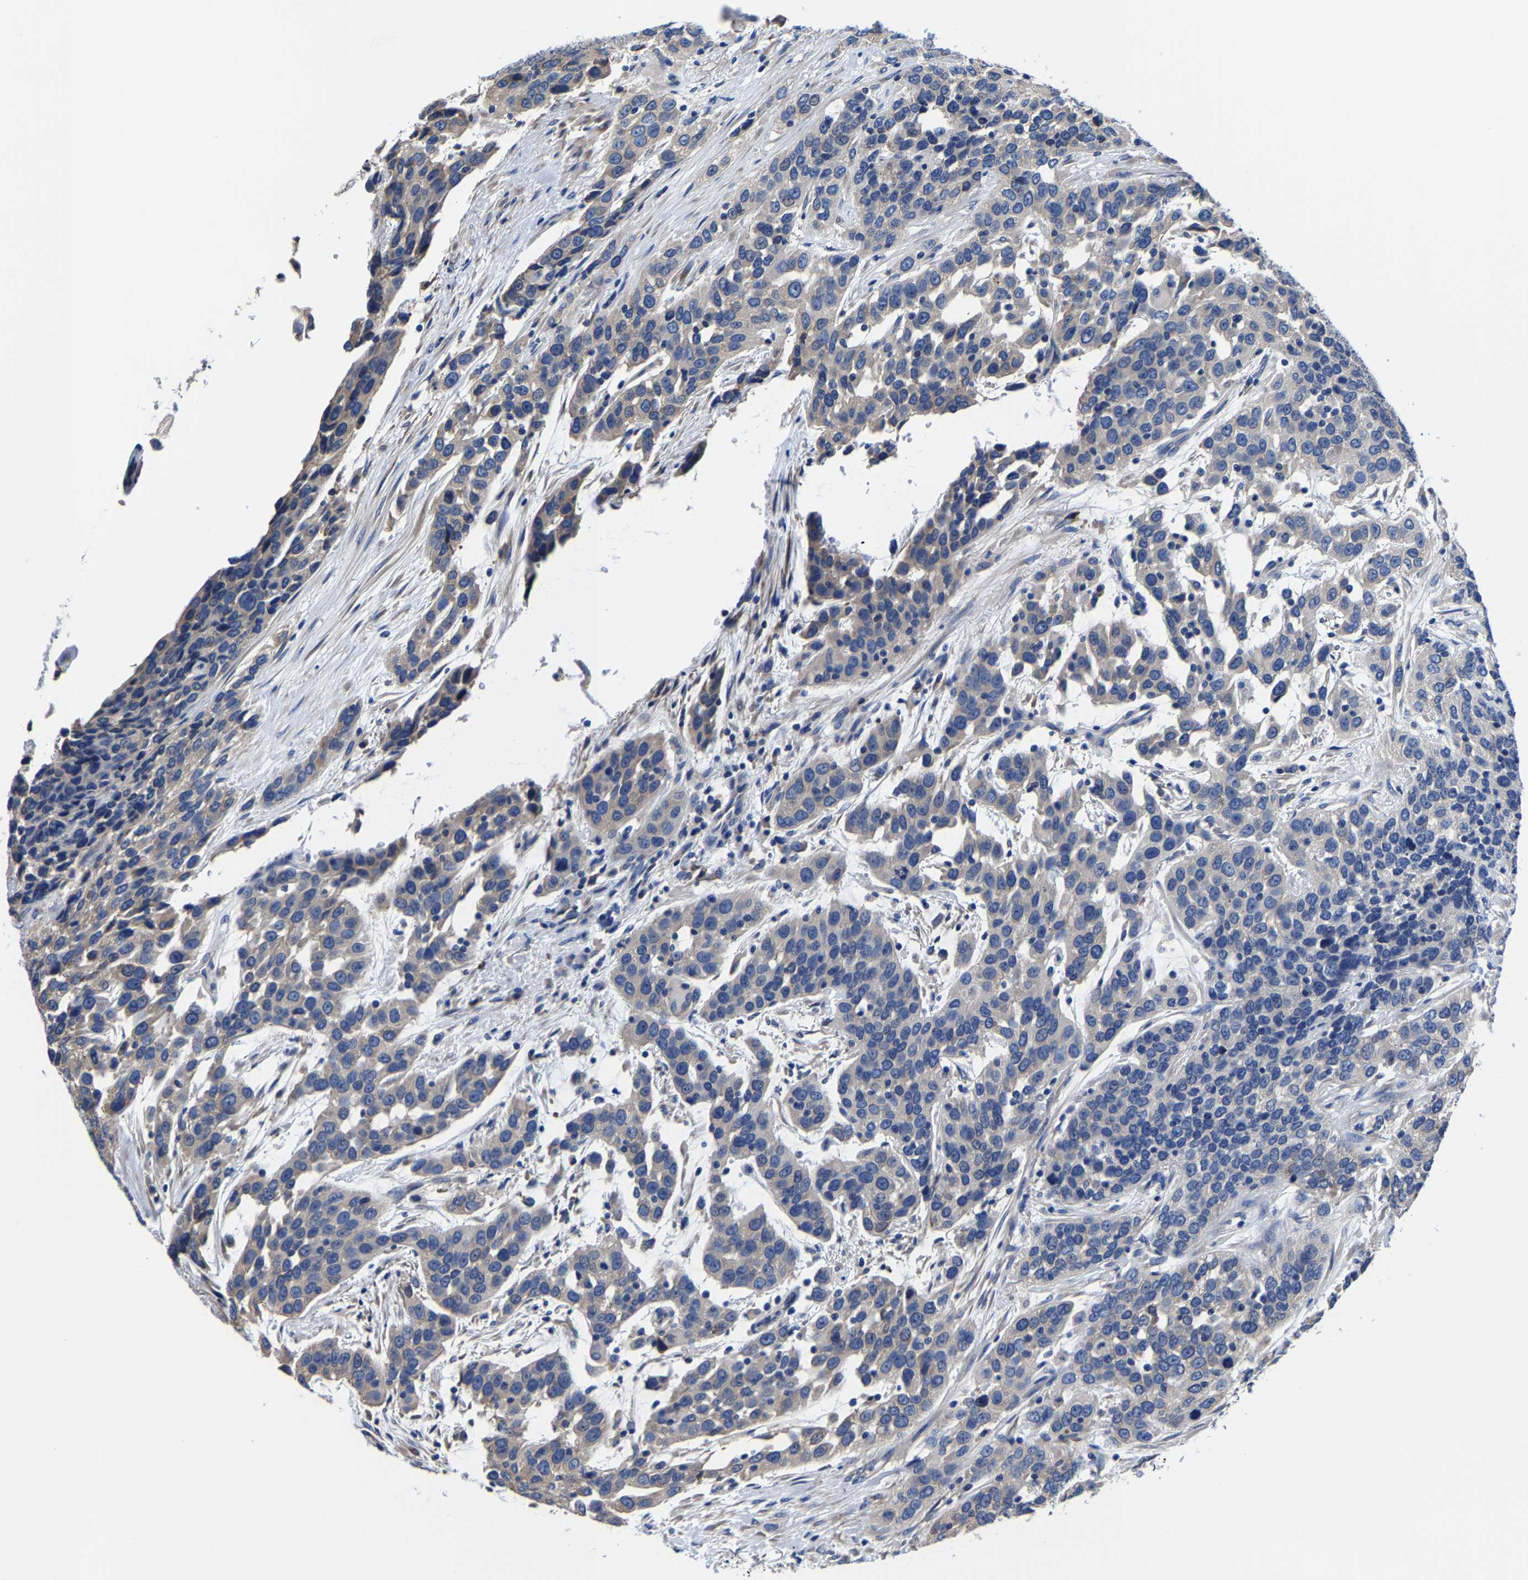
{"staining": {"intensity": "negative", "quantity": "none", "location": "none"}, "tissue": "urothelial cancer", "cell_type": "Tumor cells", "image_type": "cancer", "snomed": [{"axis": "morphology", "description": "Urothelial carcinoma, High grade"}, {"axis": "topography", "description": "Urinary bladder"}], "caption": "IHC image of neoplastic tissue: urothelial cancer stained with DAB (3,3'-diaminobenzidine) reveals no significant protein staining in tumor cells. (Stains: DAB immunohistochemistry (IHC) with hematoxylin counter stain, Microscopy: brightfield microscopy at high magnification).", "gene": "SRPK2", "patient": {"sex": "female", "age": 80}}